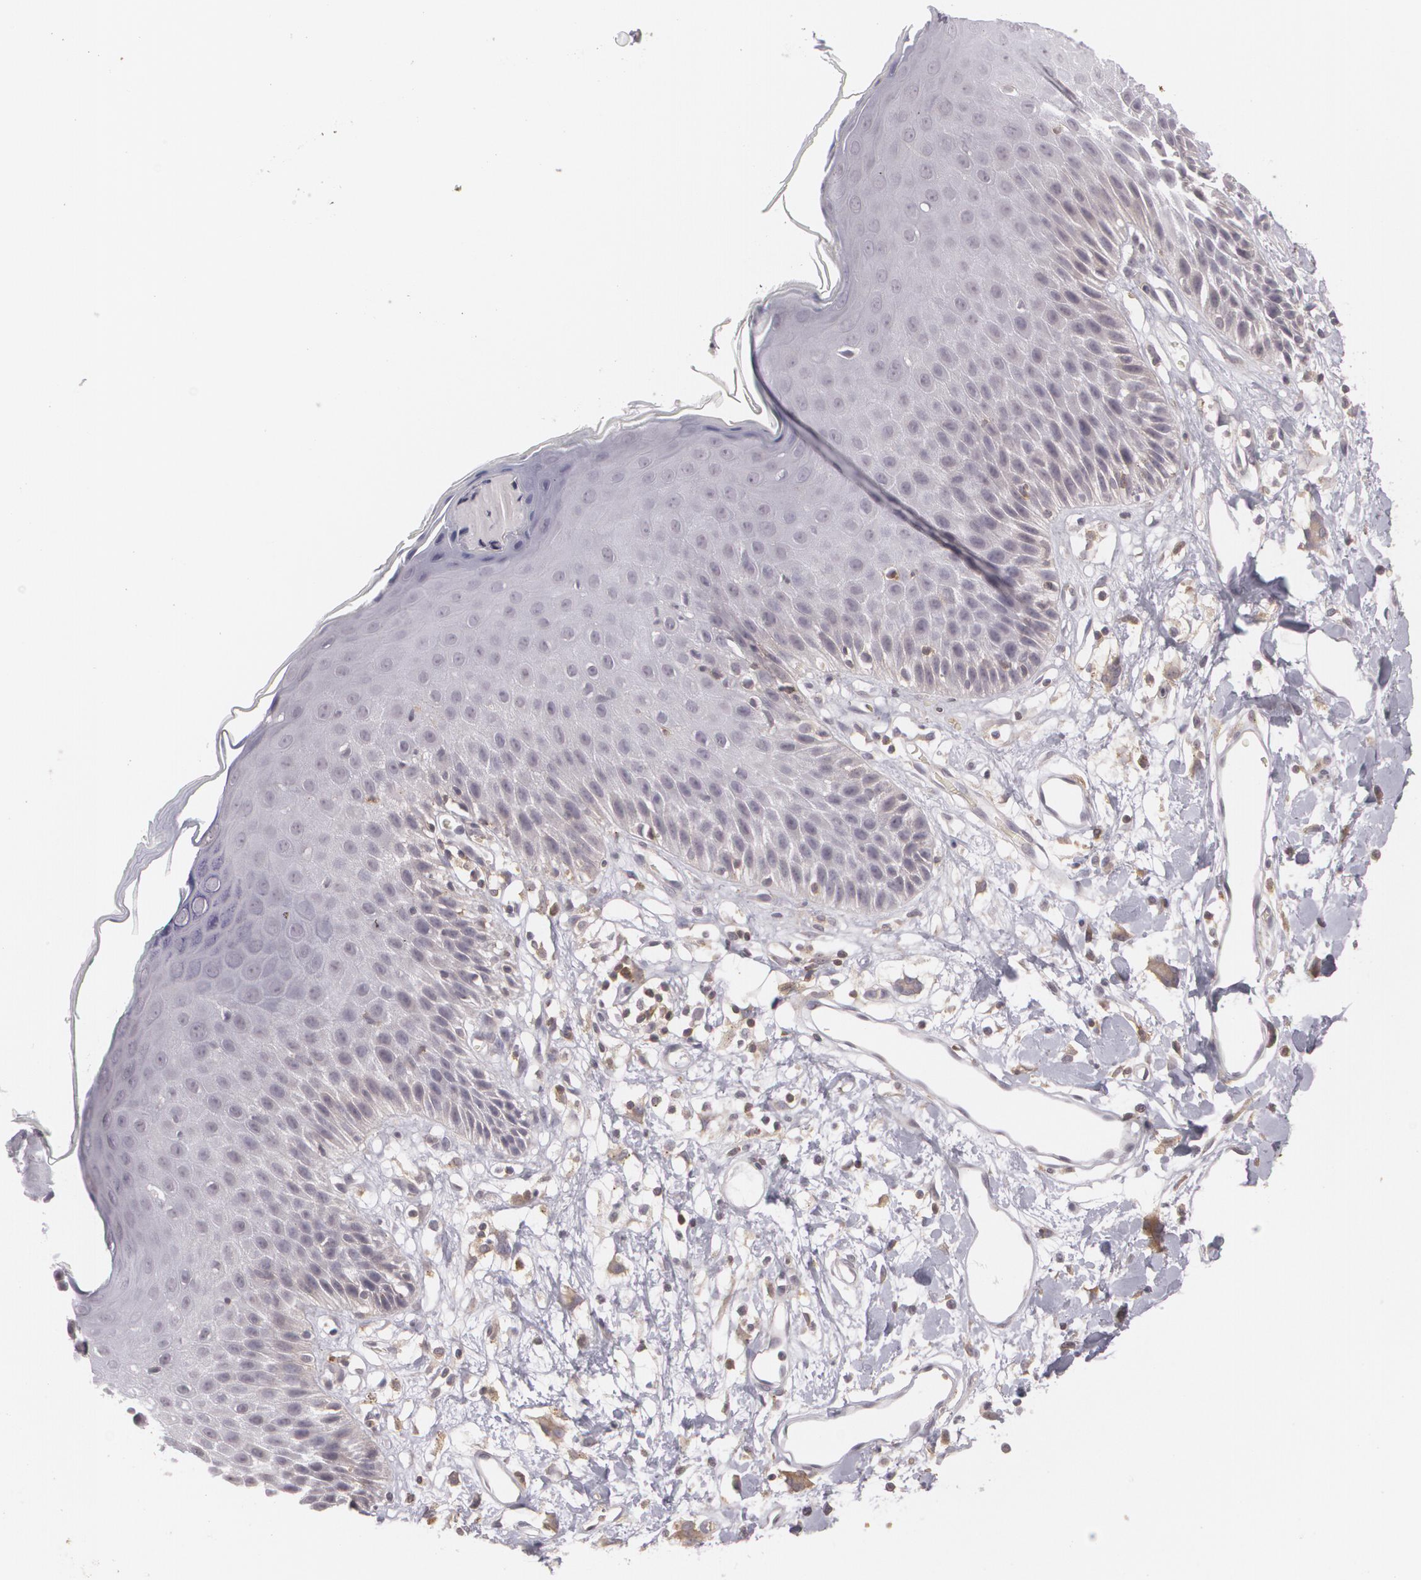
{"staining": {"intensity": "weak", "quantity": "<25%", "location": "cytoplasmic/membranous"}, "tissue": "skin", "cell_type": "Epidermal cells", "image_type": "normal", "snomed": [{"axis": "morphology", "description": "Normal tissue, NOS"}, {"axis": "topography", "description": "Vulva"}, {"axis": "topography", "description": "Peripheral nerve tissue"}], "caption": "IHC of benign skin shows no positivity in epidermal cells. (Immunohistochemistry (ihc), brightfield microscopy, high magnification).", "gene": "BIN1", "patient": {"sex": "female", "age": 68}}